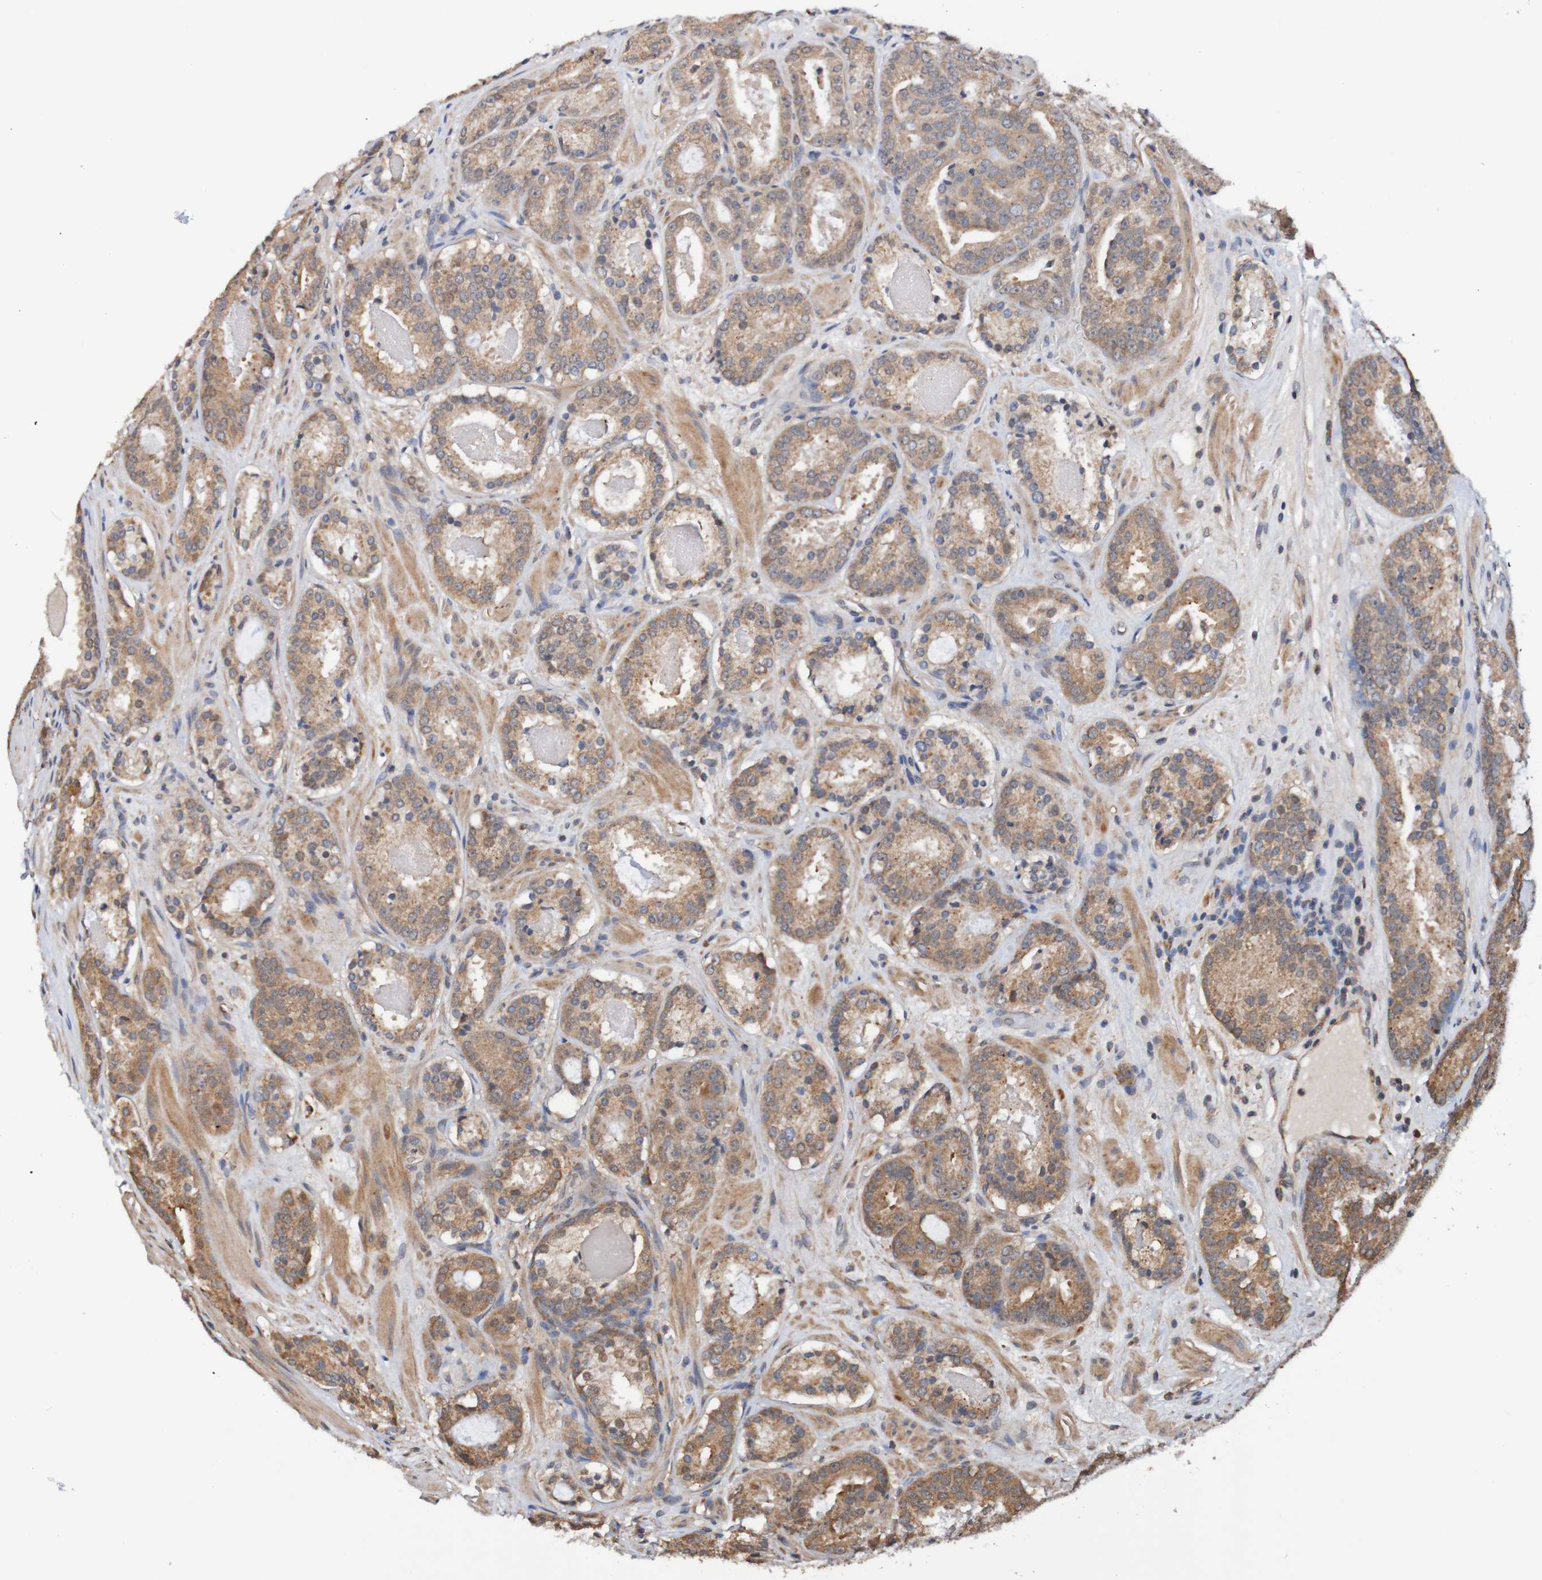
{"staining": {"intensity": "weak", "quantity": ">75%", "location": "cytoplasmic/membranous"}, "tissue": "prostate cancer", "cell_type": "Tumor cells", "image_type": "cancer", "snomed": [{"axis": "morphology", "description": "Adenocarcinoma, Low grade"}, {"axis": "topography", "description": "Prostate"}], "caption": "Immunohistochemistry (IHC) staining of adenocarcinoma (low-grade) (prostate), which reveals low levels of weak cytoplasmic/membranous expression in approximately >75% of tumor cells indicating weak cytoplasmic/membranous protein positivity. The staining was performed using DAB (brown) for protein detection and nuclei were counterstained in hematoxylin (blue).", "gene": "AXIN1", "patient": {"sex": "male", "age": 69}}